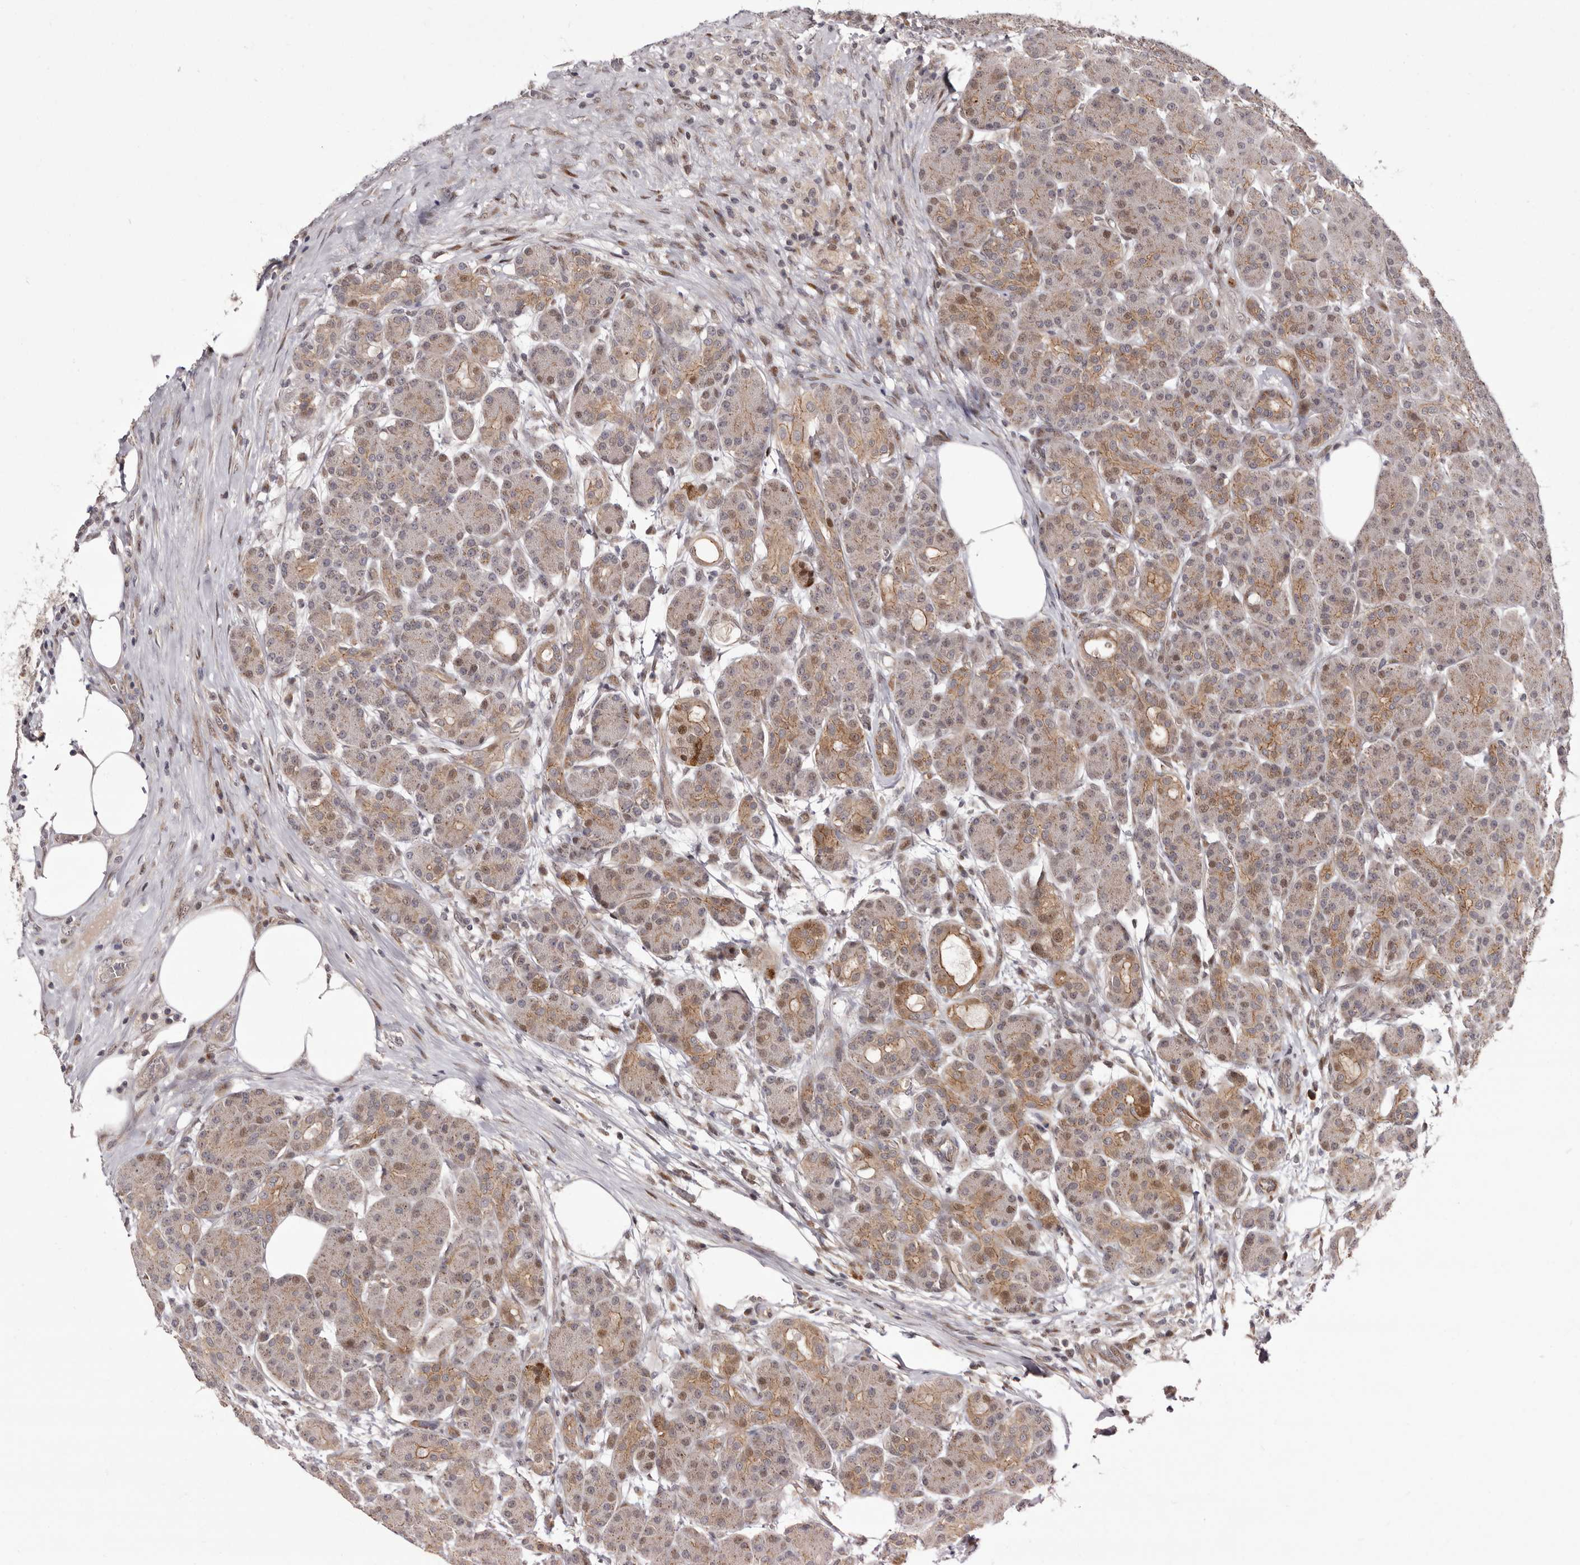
{"staining": {"intensity": "moderate", "quantity": ">75%", "location": "cytoplasmic/membranous,nuclear"}, "tissue": "pancreas", "cell_type": "Exocrine glandular cells", "image_type": "normal", "snomed": [{"axis": "morphology", "description": "Normal tissue, NOS"}, {"axis": "topography", "description": "Pancreas"}], "caption": "Immunohistochemistry (IHC) staining of benign pancreas, which displays medium levels of moderate cytoplasmic/membranous,nuclear staining in about >75% of exocrine glandular cells indicating moderate cytoplasmic/membranous,nuclear protein staining. The staining was performed using DAB (3,3'-diaminobenzidine) (brown) for protein detection and nuclei were counterstained in hematoxylin (blue).", "gene": "GLRX3", "patient": {"sex": "male", "age": 63}}